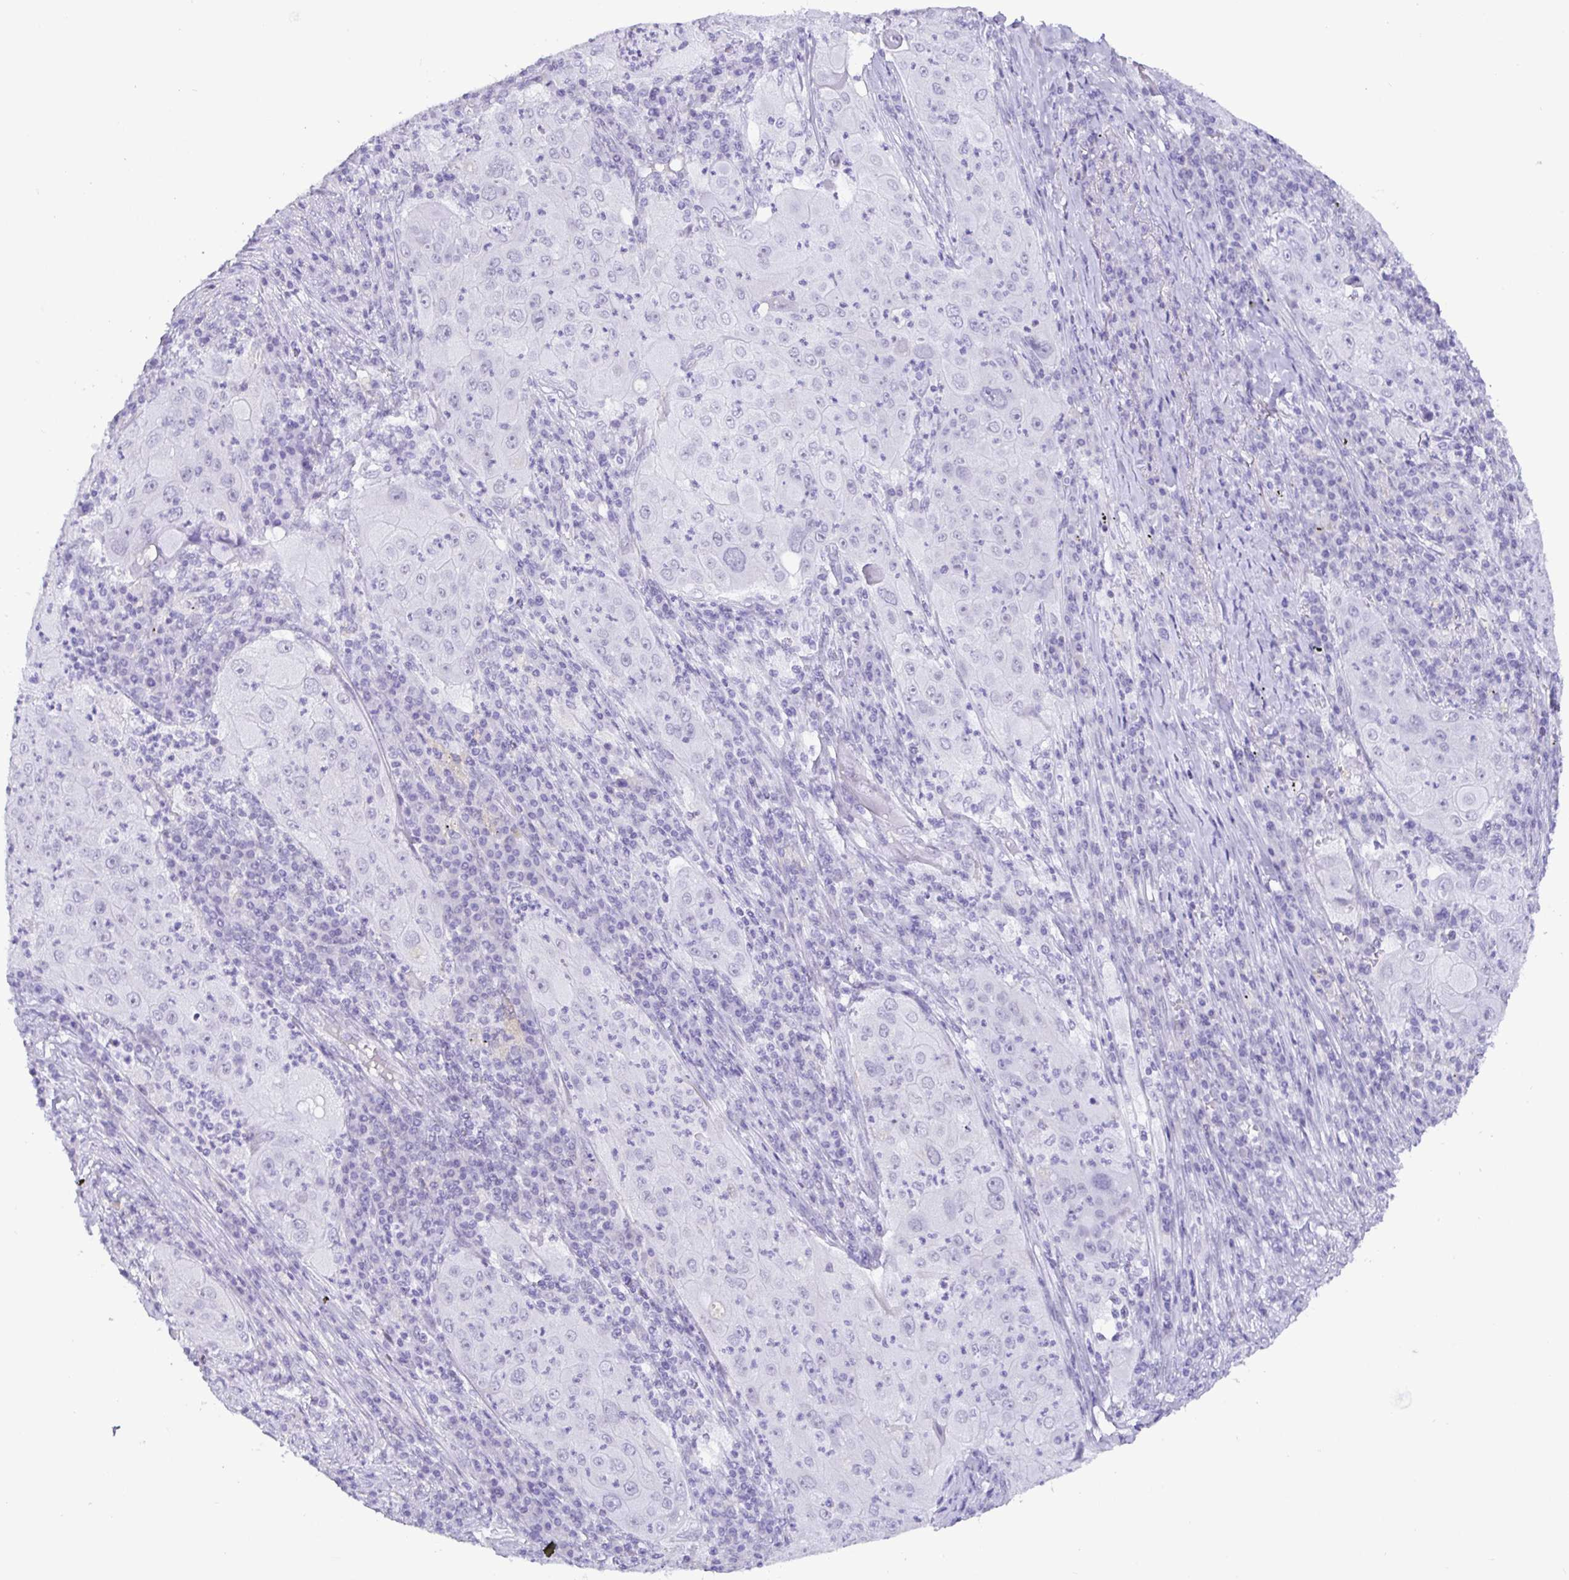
{"staining": {"intensity": "negative", "quantity": "none", "location": "none"}, "tissue": "lung cancer", "cell_type": "Tumor cells", "image_type": "cancer", "snomed": [{"axis": "morphology", "description": "Squamous cell carcinoma, NOS"}, {"axis": "topography", "description": "Lung"}], "caption": "Immunohistochemical staining of lung cancer shows no significant staining in tumor cells. (Stains: DAB (3,3'-diaminobenzidine) immunohistochemistry (IHC) with hematoxylin counter stain, Microscopy: brightfield microscopy at high magnification).", "gene": "NUP188", "patient": {"sex": "female", "age": 59}}